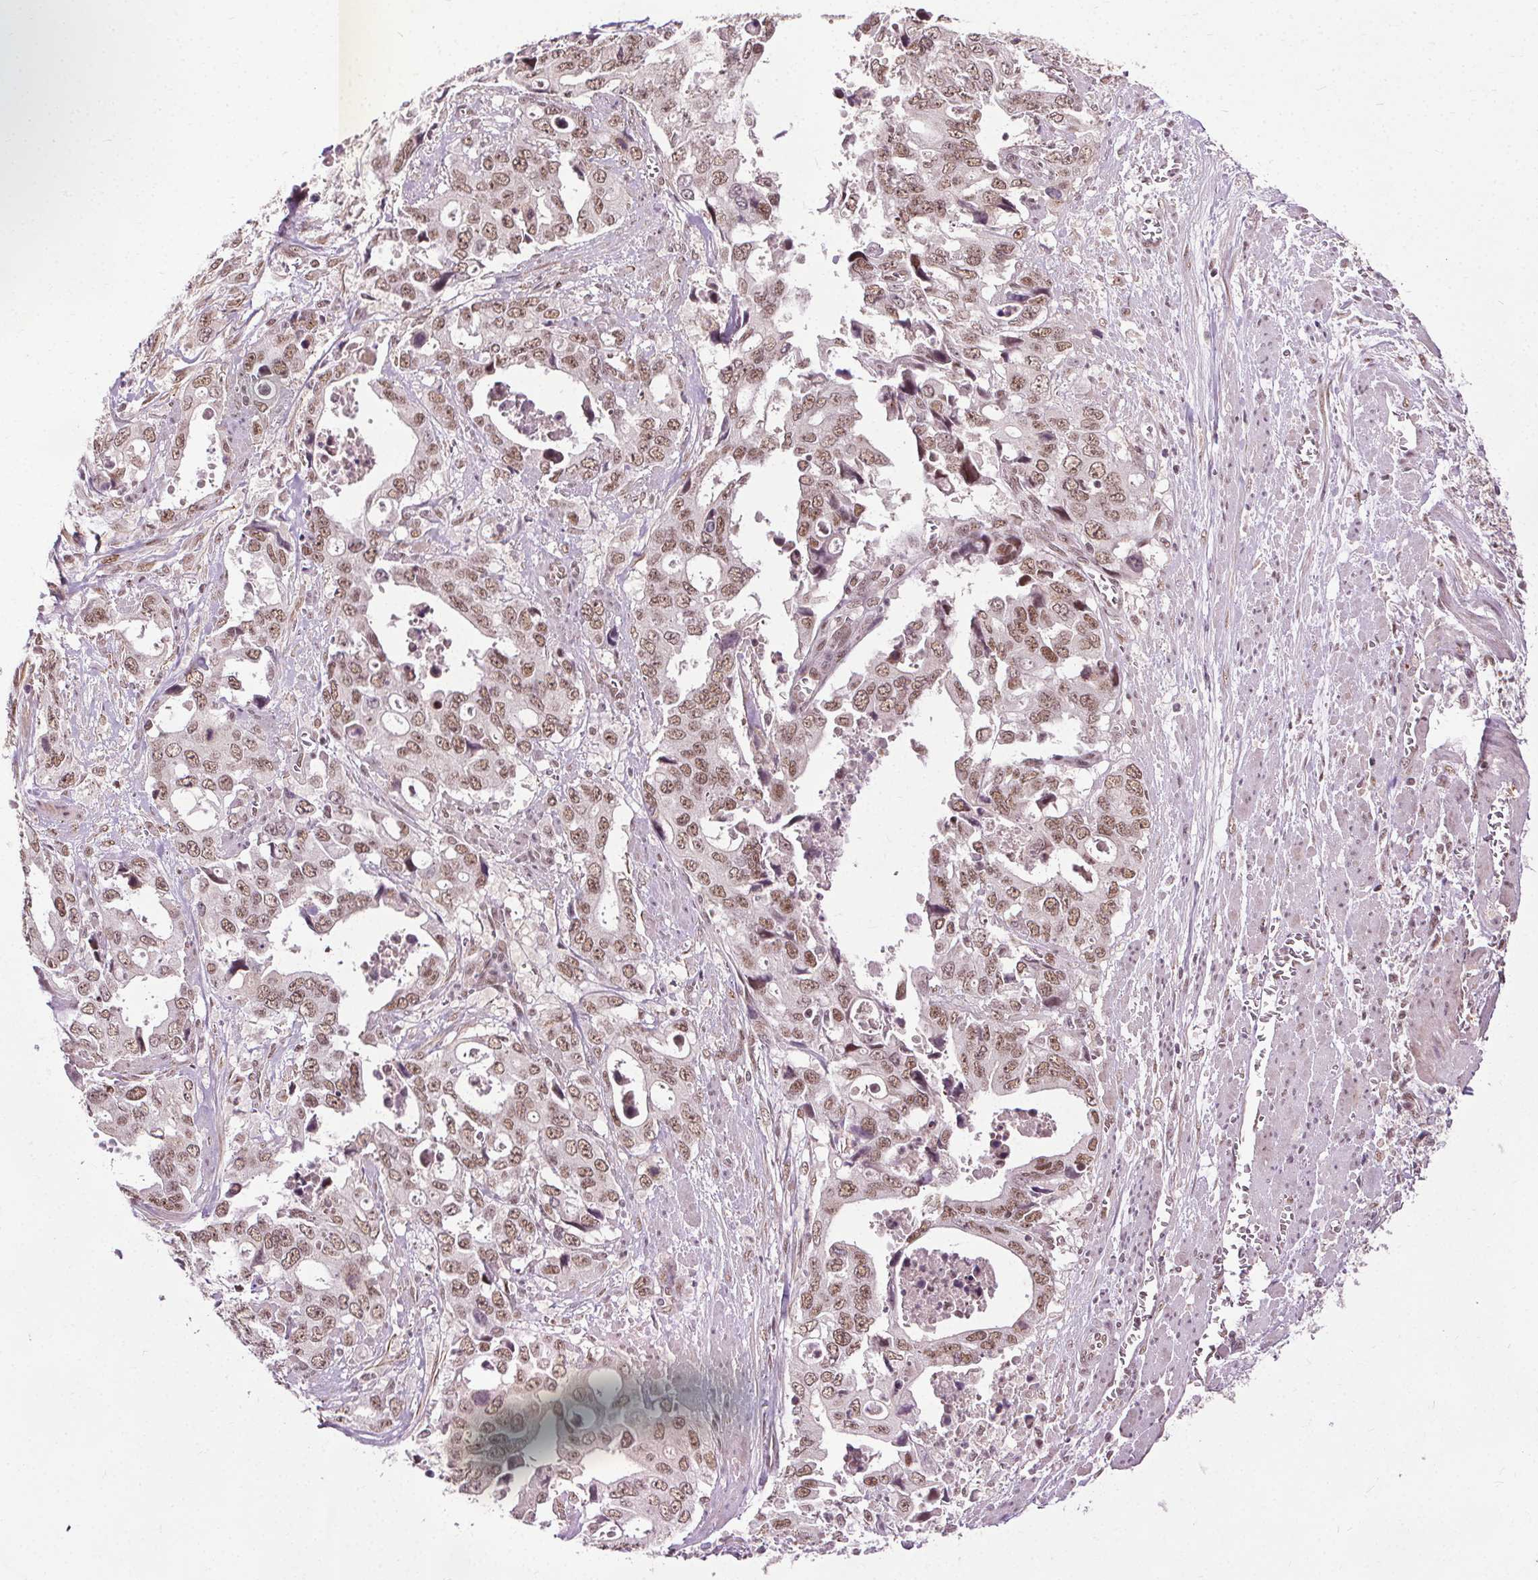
{"staining": {"intensity": "moderate", "quantity": ">75%", "location": "nuclear"}, "tissue": "stomach cancer", "cell_type": "Tumor cells", "image_type": "cancer", "snomed": [{"axis": "morphology", "description": "Adenocarcinoma, NOS"}, {"axis": "topography", "description": "Stomach, upper"}], "caption": "Human stomach adenocarcinoma stained with a brown dye reveals moderate nuclear positive expression in approximately >75% of tumor cells.", "gene": "MED6", "patient": {"sex": "male", "age": 74}}